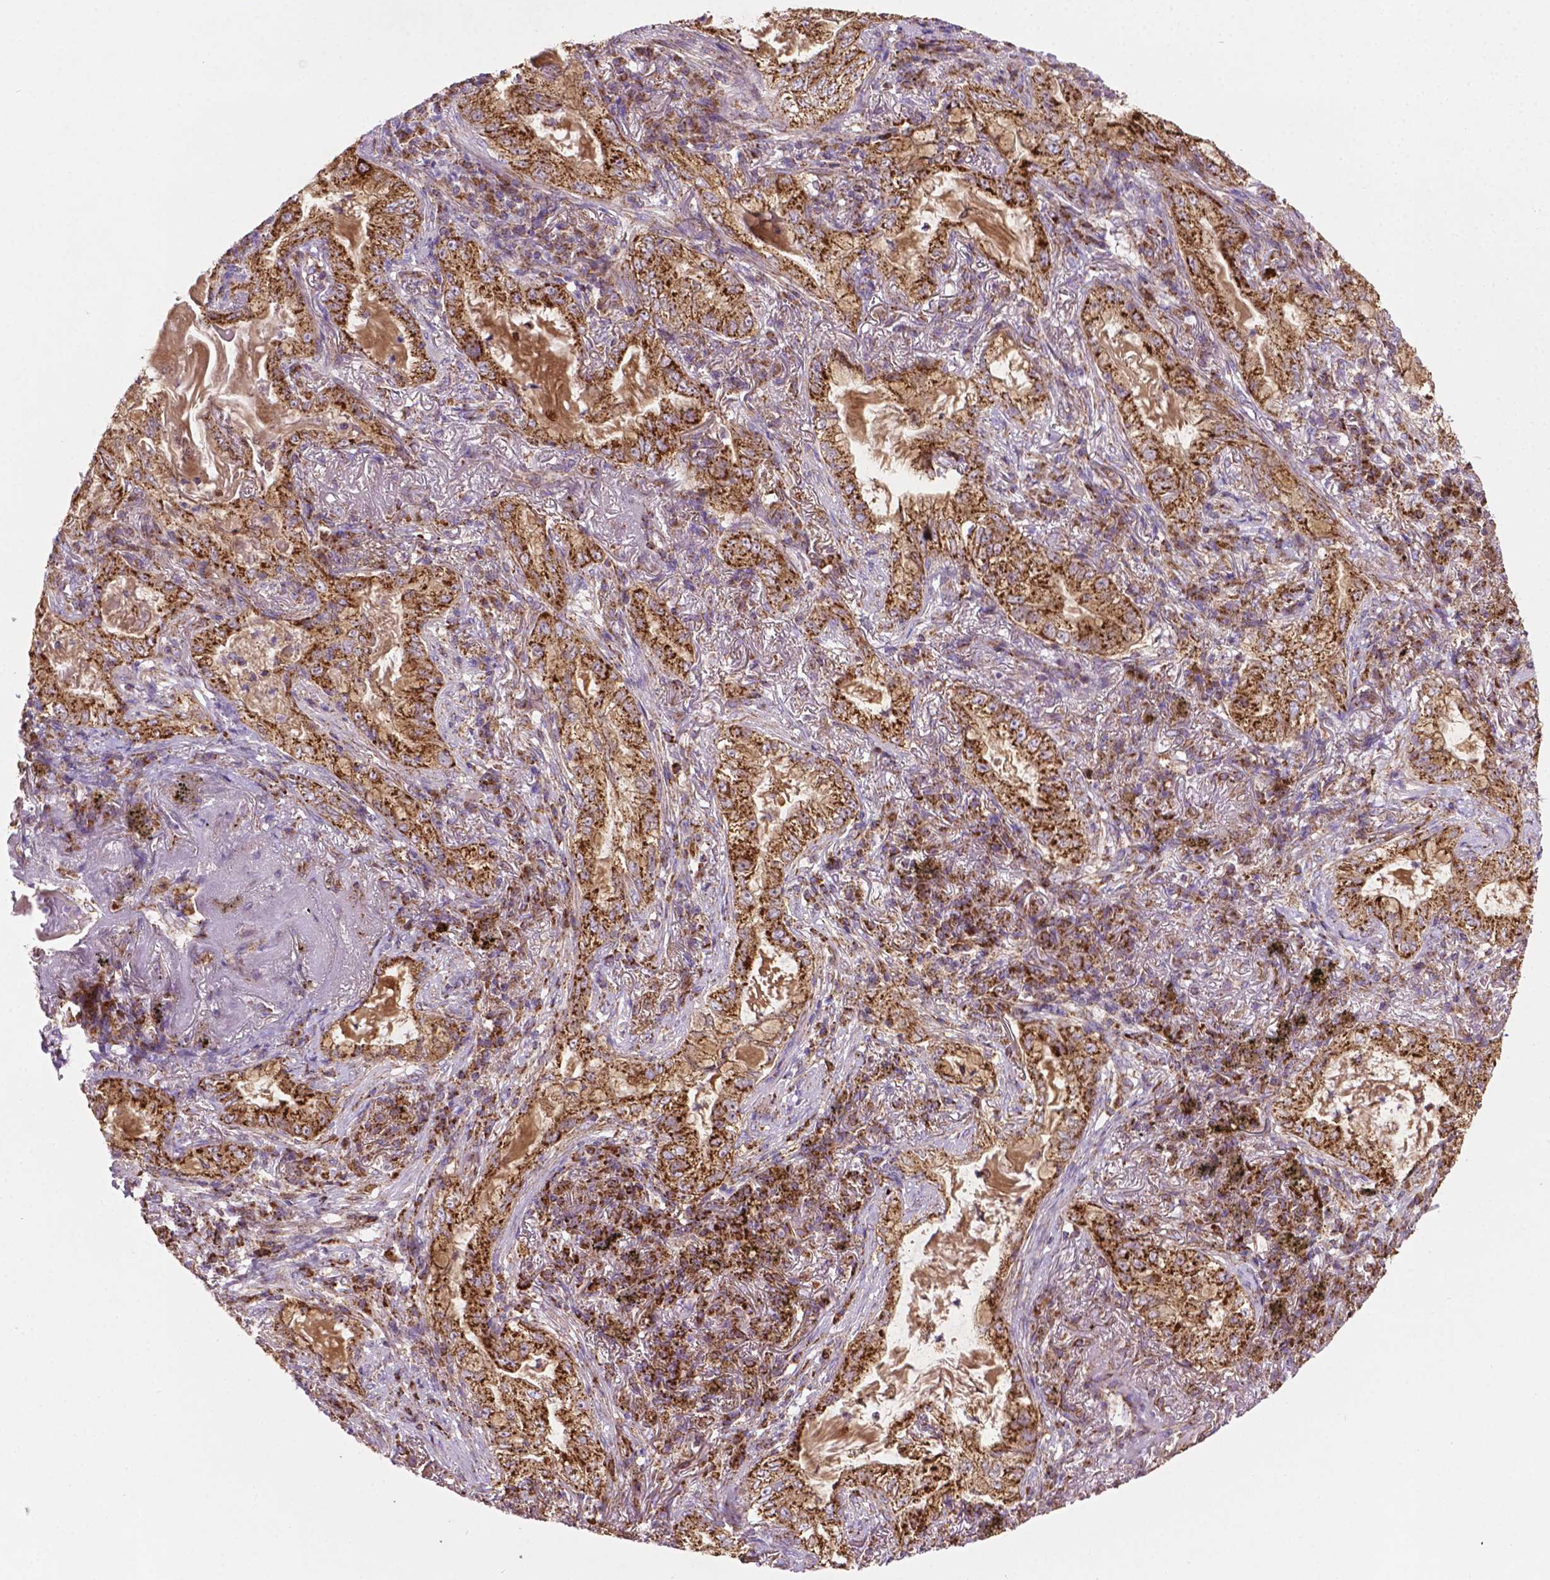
{"staining": {"intensity": "strong", "quantity": "25%-75%", "location": "cytoplasmic/membranous"}, "tissue": "lung cancer", "cell_type": "Tumor cells", "image_type": "cancer", "snomed": [{"axis": "morphology", "description": "Adenocarcinoma, NOS"}, {"axis": "topography", "description": "Lung"}], "caption": "This micrograph reveals lung cancer stained with immunohistochemistry (IHC) to label a protein in brown. The cytoplasmic/membranous of tumor cells show strong positivity for the protein. Nuclei are counter-stained blue.", "gene": "ILVBL", "patient": {"sex": "female", "age": 73}}